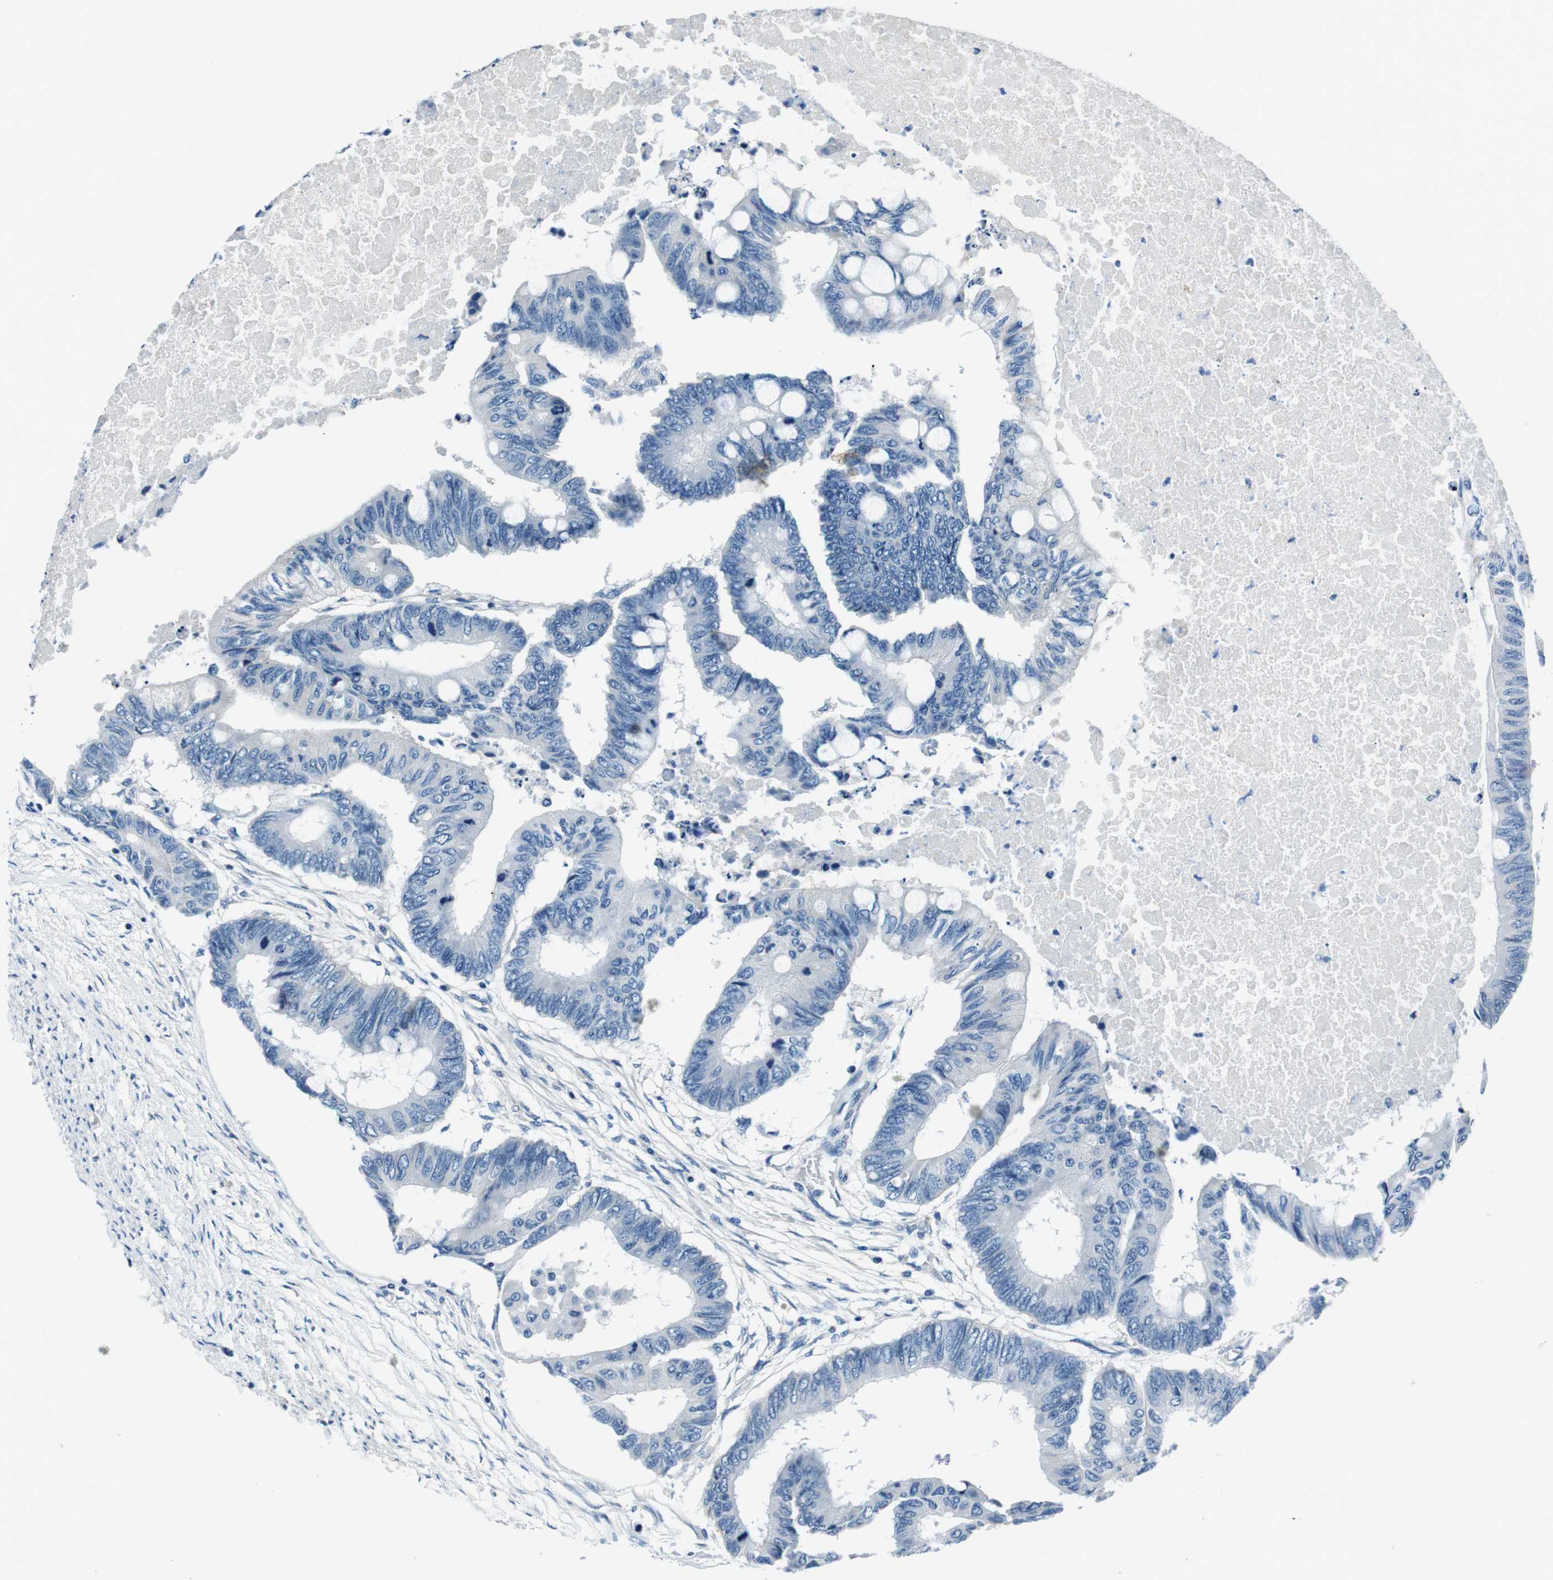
{"staining": {"intensity": "negative", "quantity": "none", "location": "none"}, "tissue": "colorectal cancer", "cell_type": "Tumor cells", "image_type": "cancer", "snomed": [{"axis": "morphology", "description": "Normal tissue, NOS"}, {"axis": "morphology", "description": "Adenocarcinoma, NOS"}, {"axis": "topography", "description": "Rectum"}, {"axis": "topography", "description": "Peripheral nerve tissue"}], "caption": "Immunohistochemistry photomicrograph of neoplastic tissue: human colorectal cancer (adenocarcinoma) stained with DAB displays no significant protein expression in tumor cells.", "gene": "CASQ1", "patient": {"sex": "male", "age": 92}}